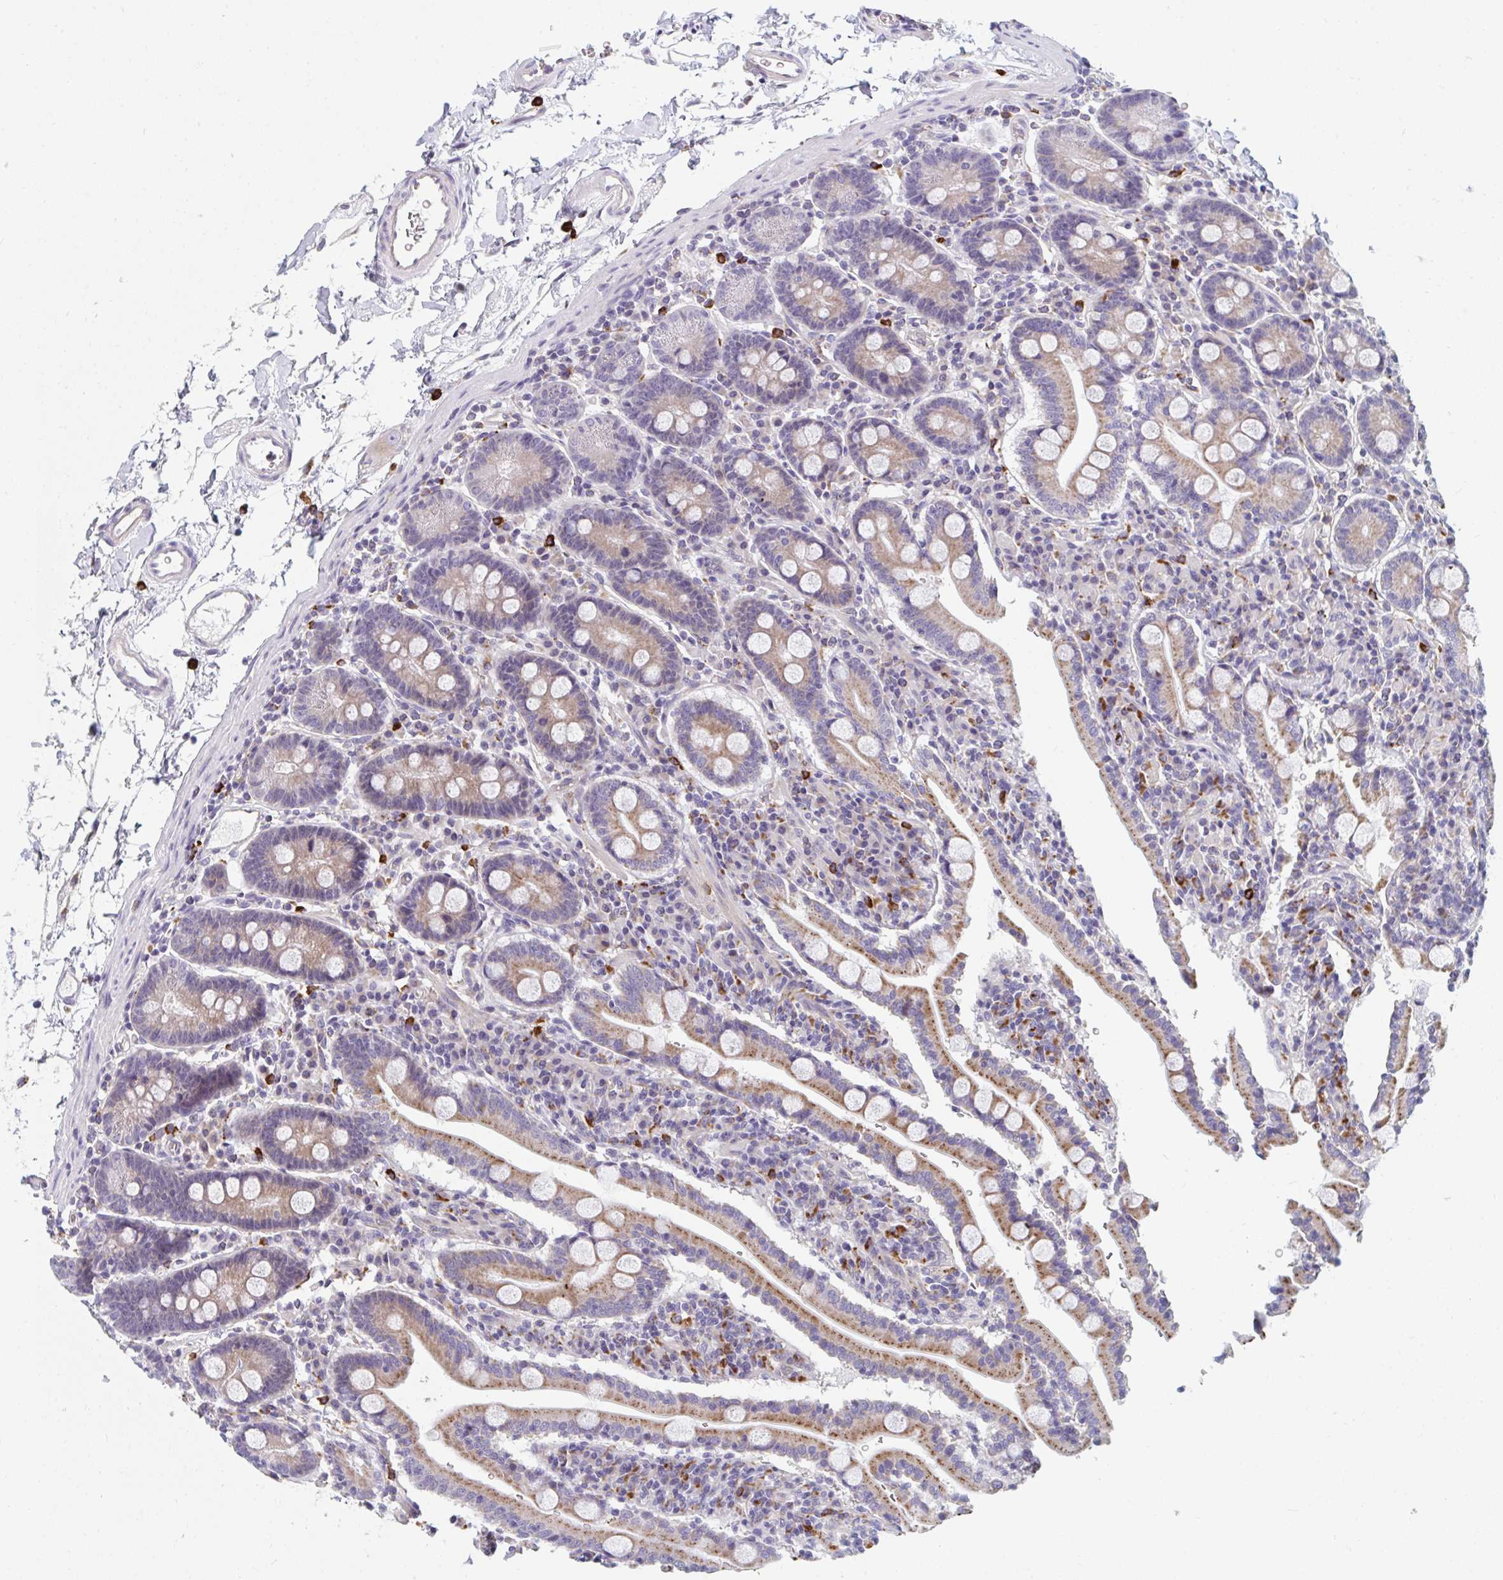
{"staining": {"intensity": "moderate", "quantity": "25%-75%", "location": "cytoplasmic/membranous"}, "tissue": "duodenum", "cell_type": "Glandular cells", "image_type": "normal", "snomed": [{"axis": "morphology", "description": "Normal tissue, NOS"}, {"axis": "topography", "description": "Duodenum"}], "caption": "Glandular cells exhibit medium levels of moderate cytoplasmic/membranous positivity in about 25%-75% of cells in benign duodenum.", "gene": "EIF1AD", "patient": {"sex": "male", "age": 35}}